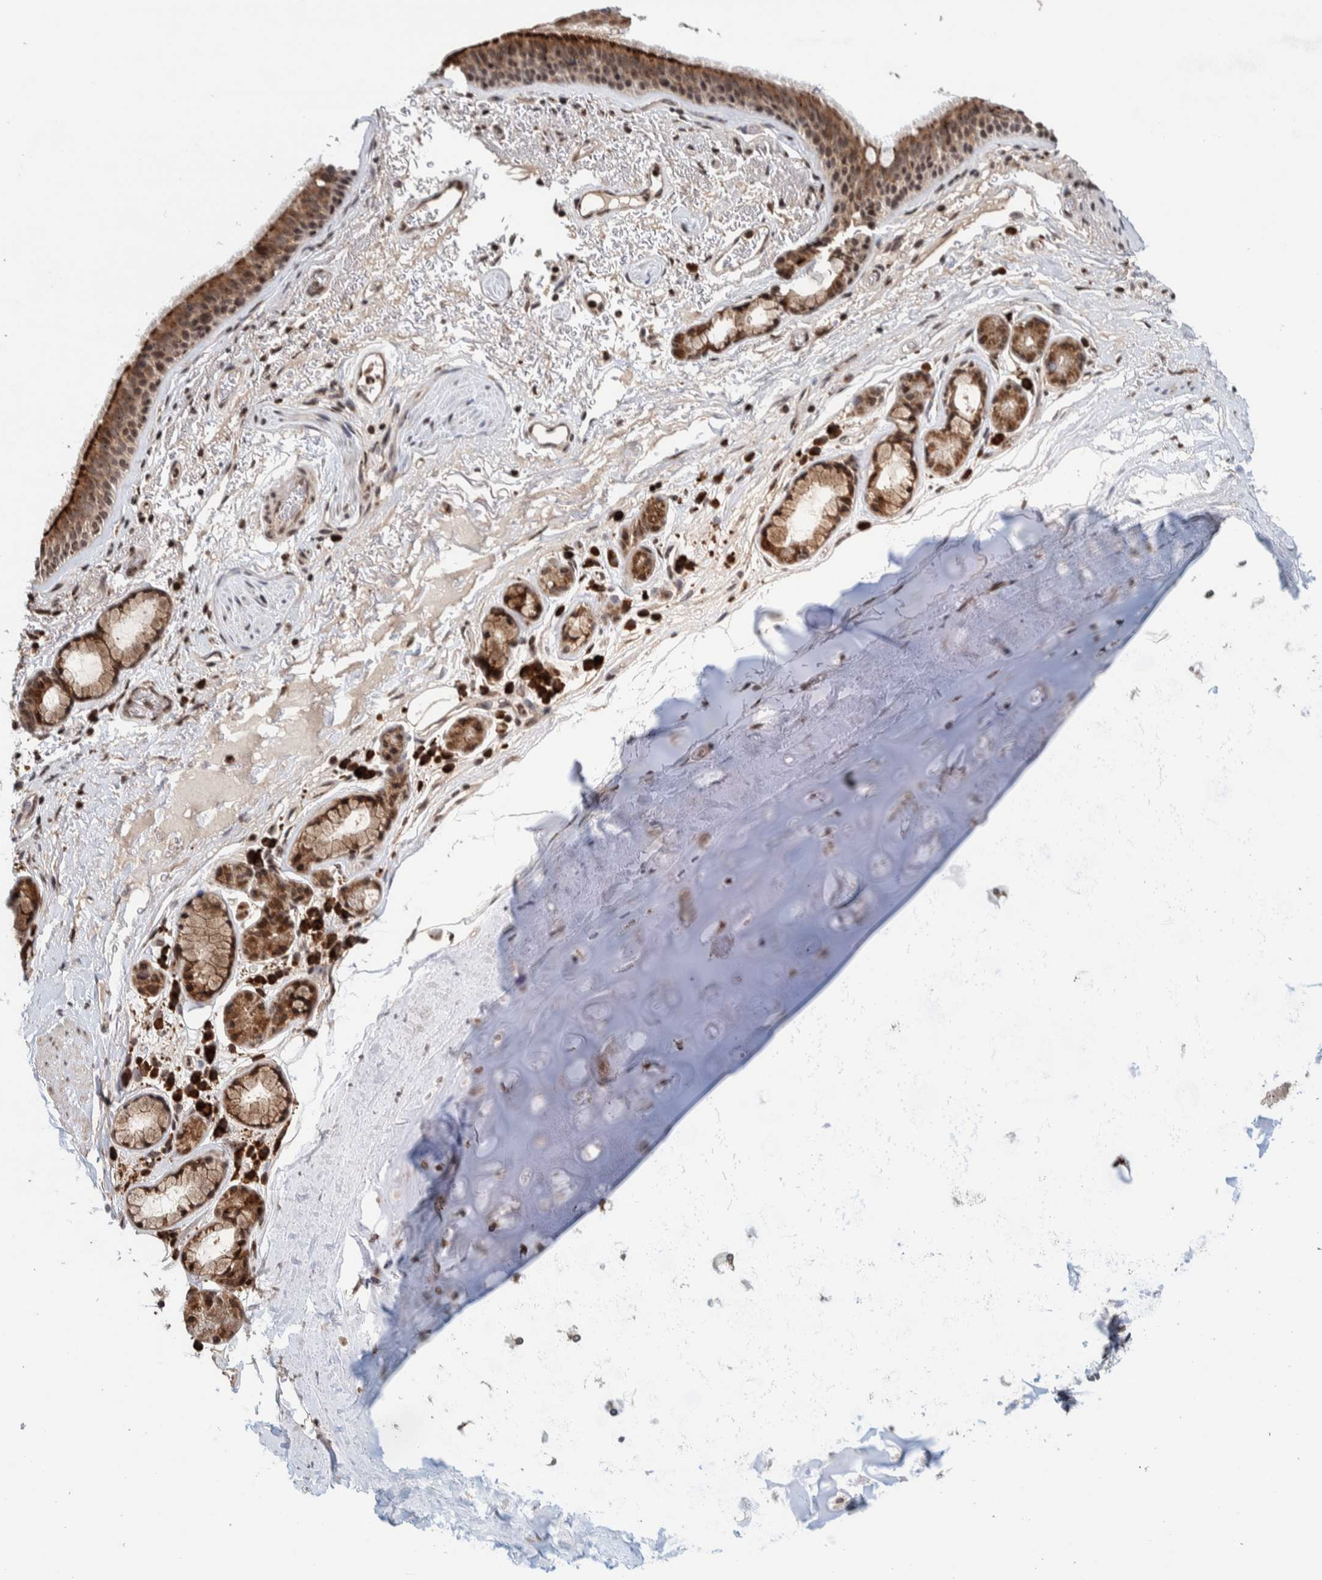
{"staining": {"intensity": "strong", "quantity": "25%-75%", "location": "cytoplasmic/membranous,nuclear"}, "tissue": "bronchus", "cell_type": "Respiratory epithelial cells", "image_type": "normal", "snomed": [{"axis": "morphology", "description": "Normal tissue, NOS"}, {"axis": "topography", "description": "Cartilage tissue"}], "caption": "The immunohistochemical stain highlights strong cytoplasmic/membranous,nuclear expression in respiratory epithelial cells of normal bronchus.", "gene": "CCDC182", "patient": {"sex": "female", "age": 63}}